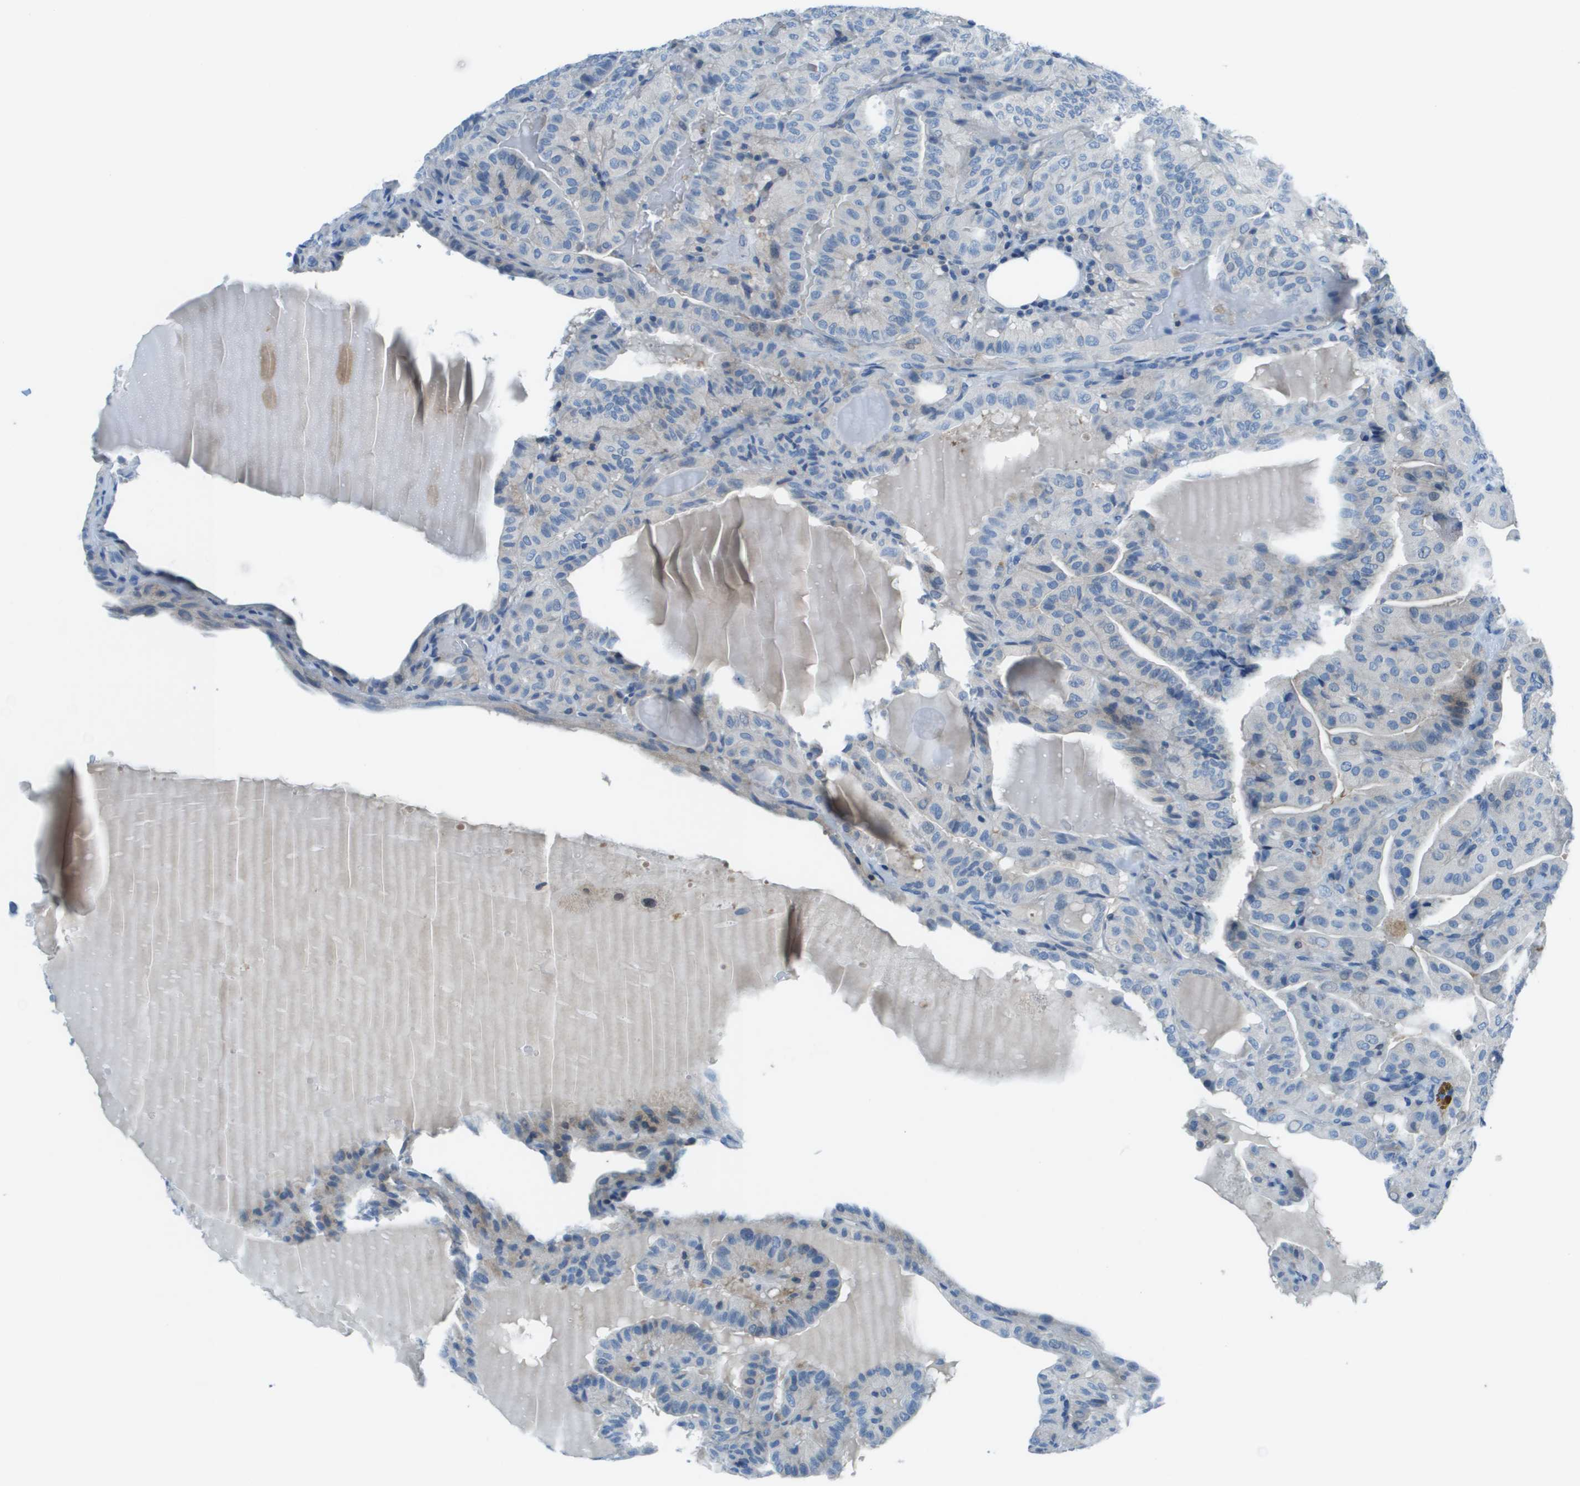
{"staining": {"intensity": "negative", "quantity": "none", "location": "none"}, "tissue": "thyroid cancer", "cell_type": "Tumor cells", "image_type": "cancer", "snomed": [{"axis": "morphology", "description": "Papillary adenocarcinoma, NOS"}, {"axis": "topography", "description": "Thyroid gland"}], "caption": "Thyroid papillary adenocarcinoma was stained to show a protein in brown. There is no significant staining in tumor cells.", "gene": "STIP1", "patient": {"sex": "male", "age": 77}}